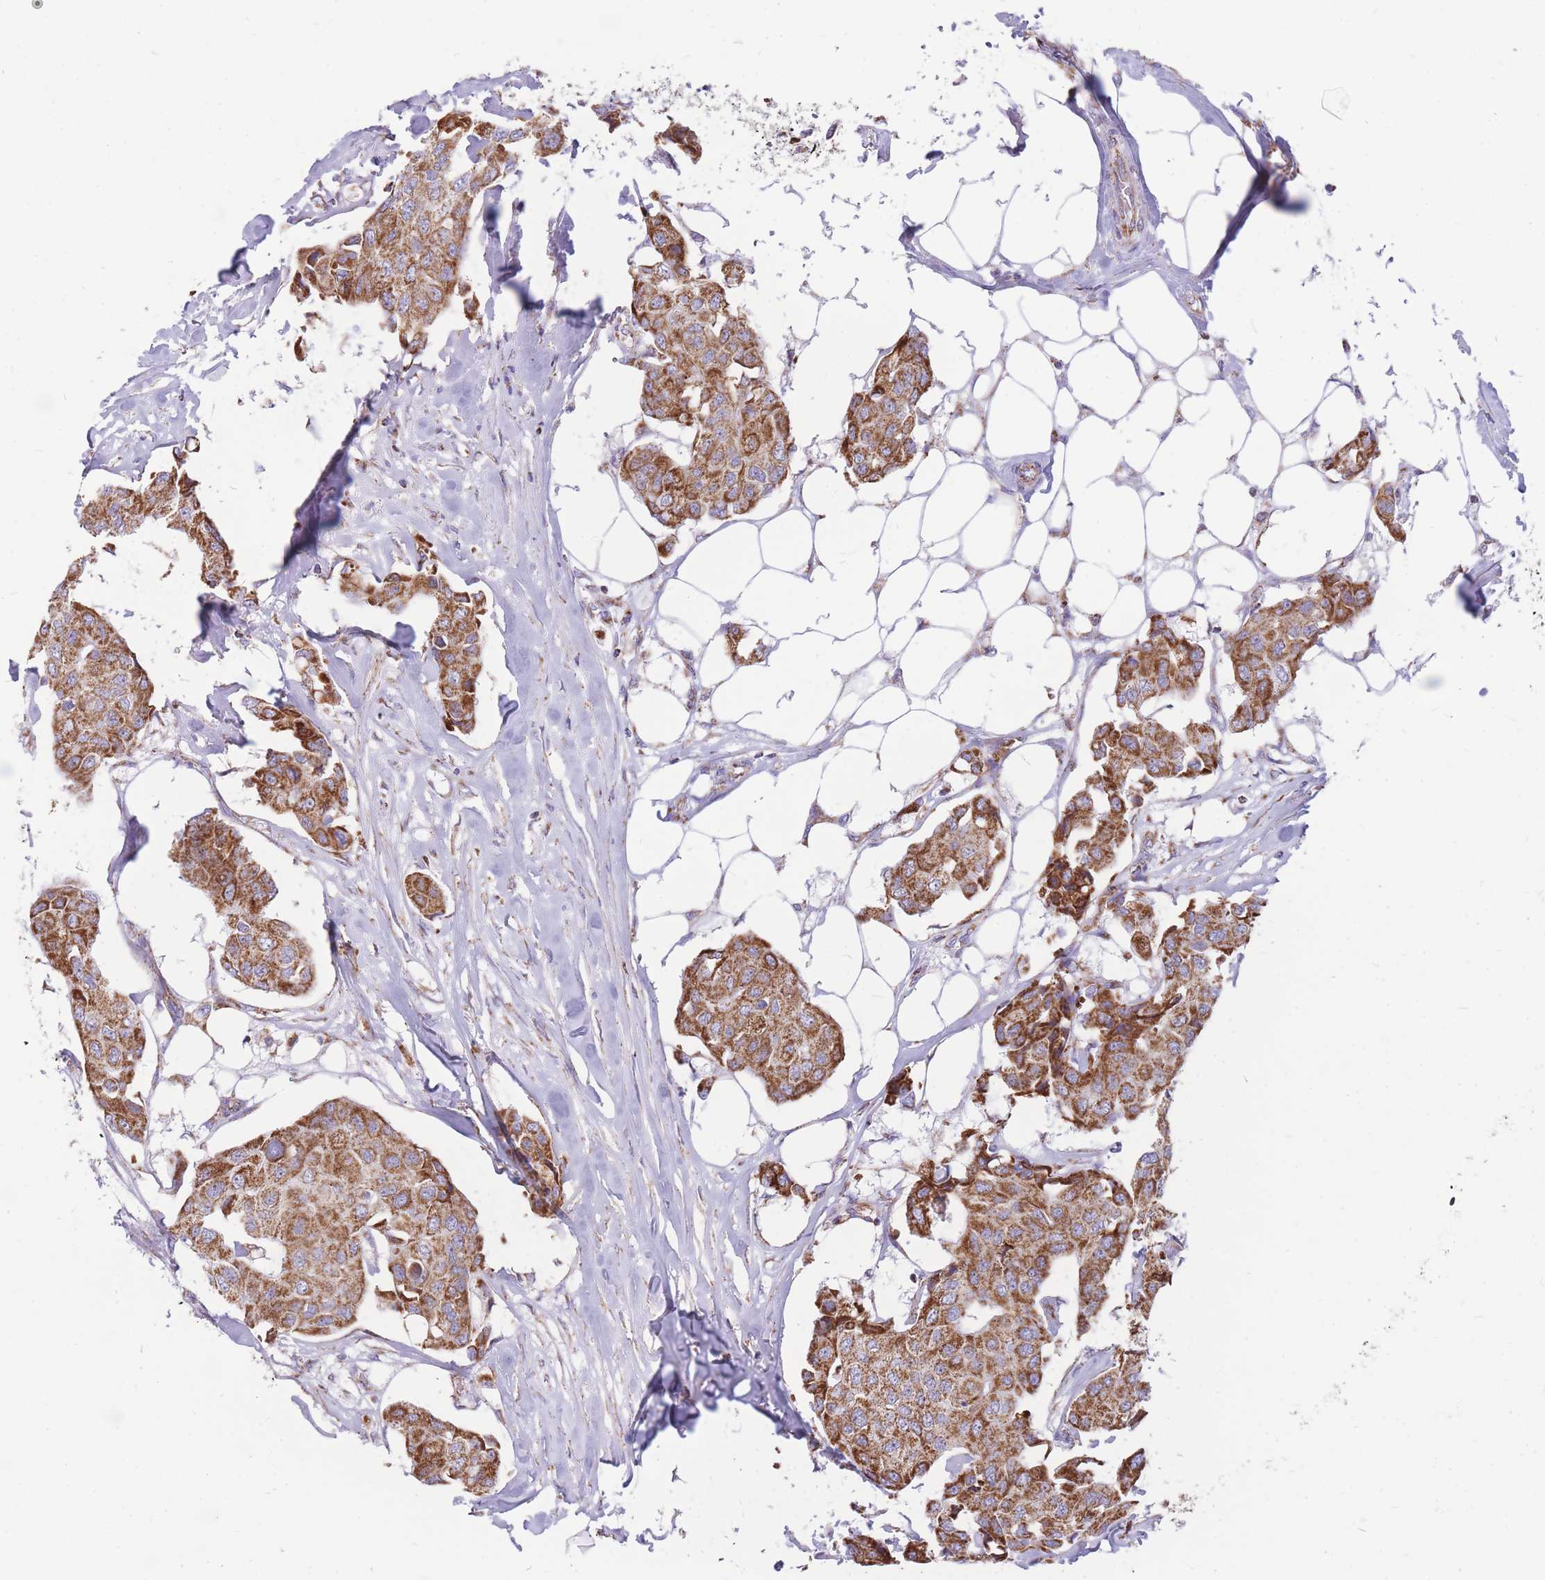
{"staining": {"intensity": "strong", "quantity": ">75%", "location": "cytoplasmic/membranous"}, "tissue": "breast cancer", "cell_type": "Tumor cells", "image_type": "cancer", "snomed": [{"axis": "morphology", "description": "Duct carcinoma"}, {"axis": "topography", "description": "Breast"}, {"axis": "topography", "description": "Lymph node"}], "caption": "Breast cancer stained for a protein (brown) displays strong cytoplasmic/membranous positive staining in about >75% of tumor cells.", "gene": "PCSK1", "patient": {"sex": "female", "age": 80}}